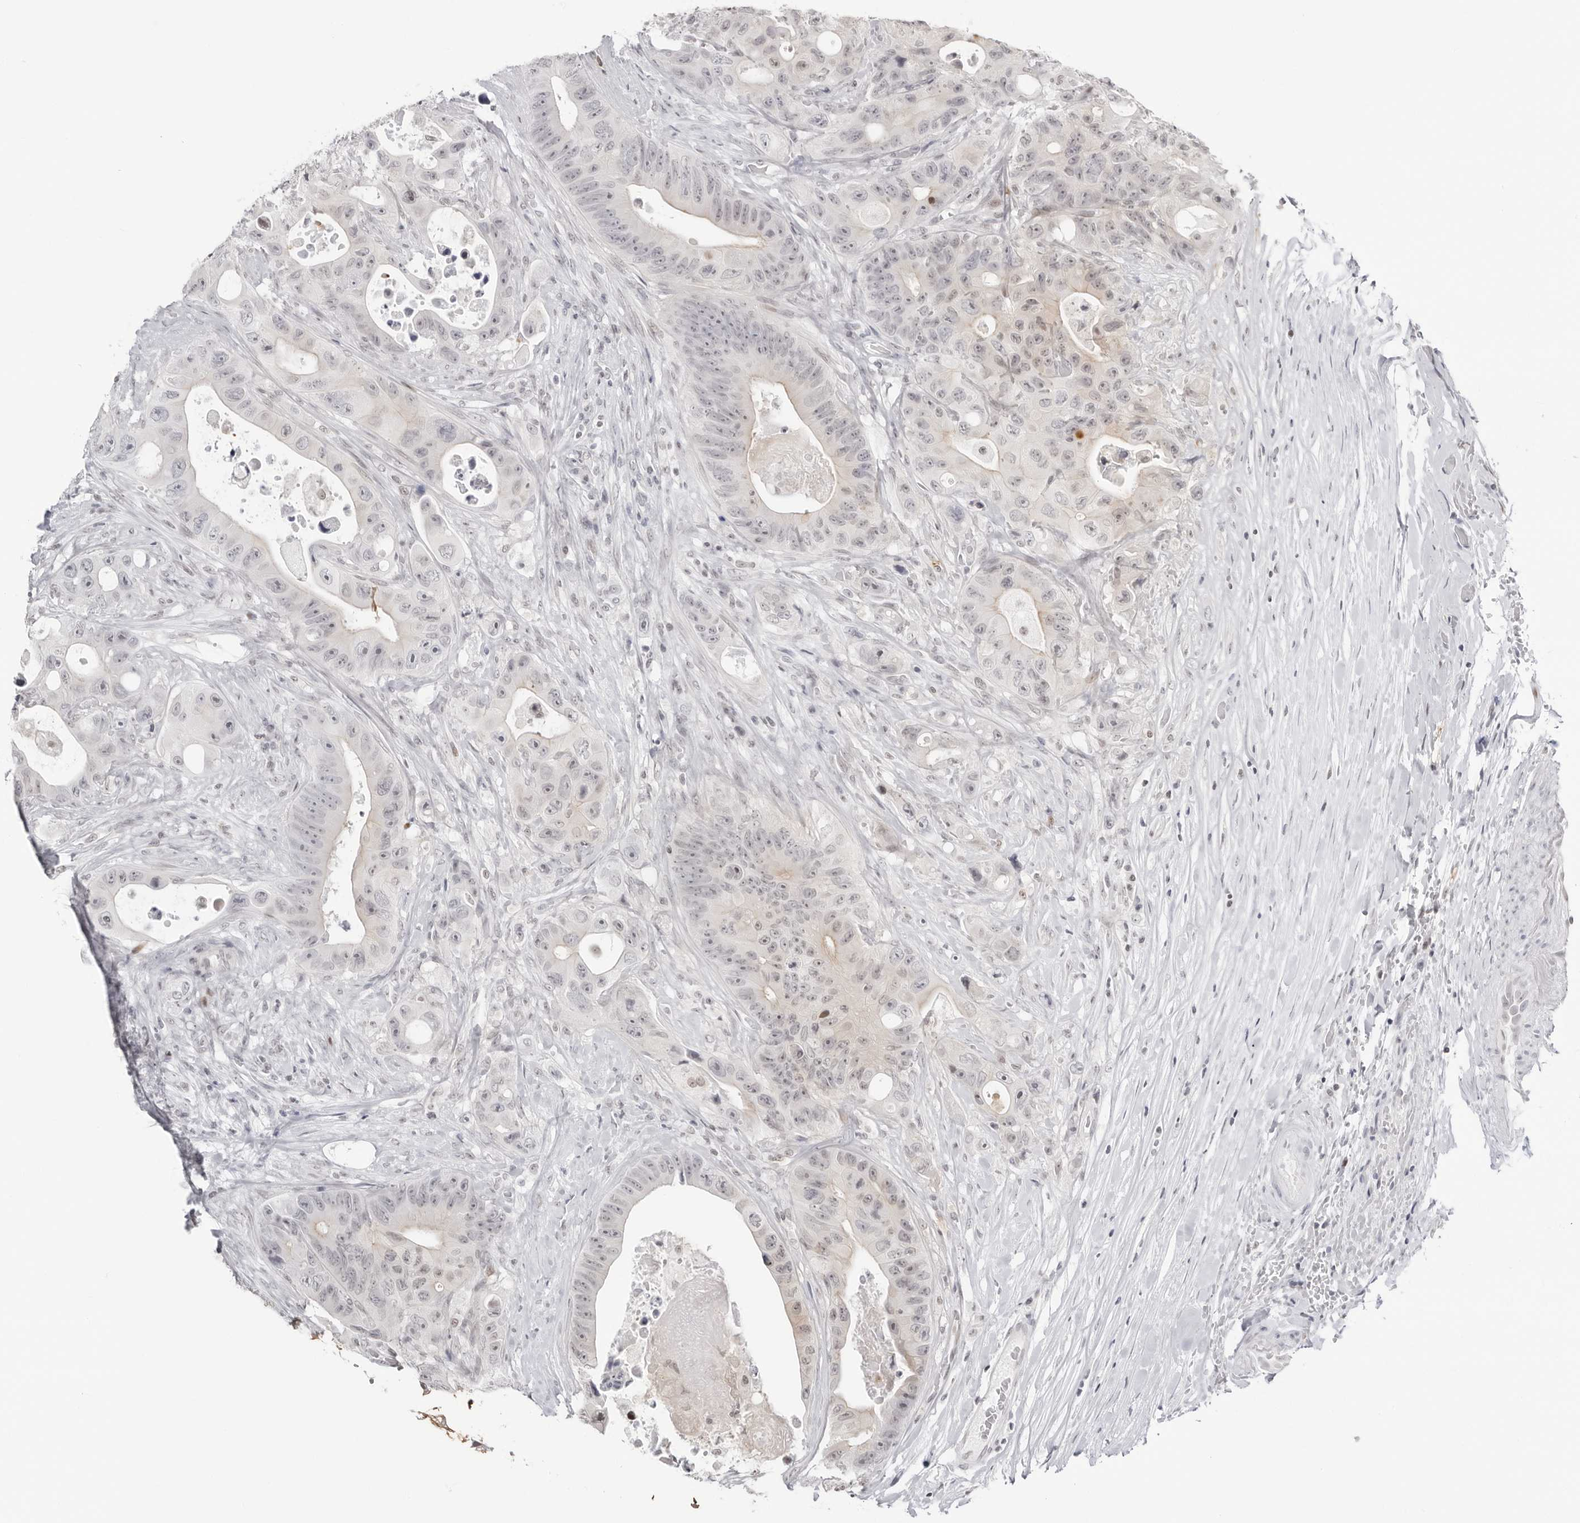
{"staining": {"intensity": "weak", "quantity": "25%-75%", "location": "cytoplasmic/membranous,nuclear"}, "tissue": "colorectal cancer", "cell_type": "Tumor cells", "image_type": "cancer", "snomed": [{"axis": "morphology", "description": "Adenocarcinoma, NOS"}, {"axis": "topography", "description": "Colon"}], "caption": "Weak cytoplasmic/membranous and nuclear protein staining is identified in about 25%-75% of tumor cells in colorectal cancer.", "gene": "RNF146", "patient": {"sex": "female", "age": 46}}